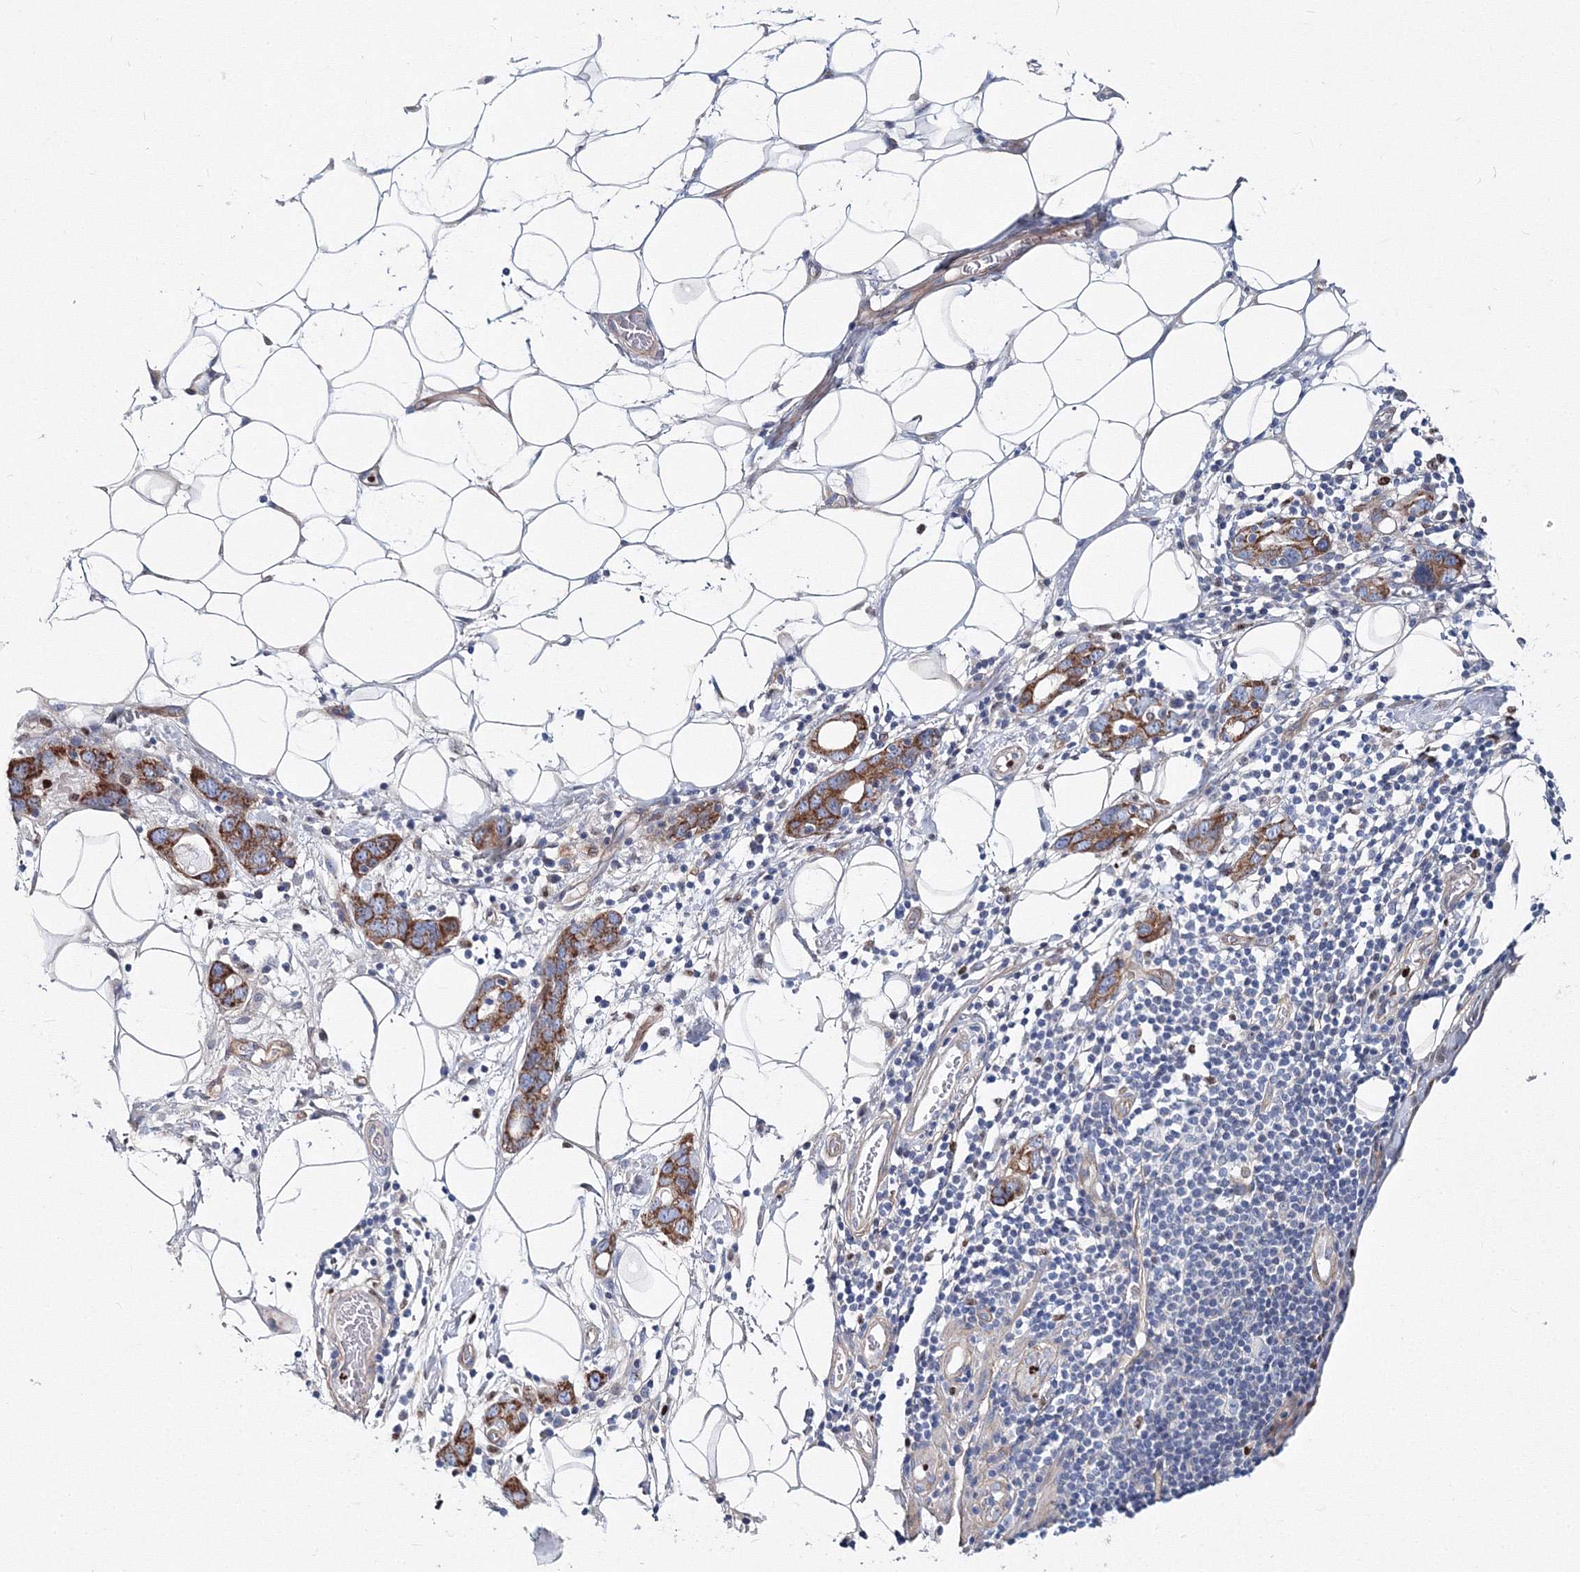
{"staining": {"intensity": "strong", "quantity": ">75%", "location": "cytoplasmic/membranous"}, "tissue": "stomach cancer", "cell_type": "Tumor cells", "image_type": "cancer", "snomed": [{"axis": "morphology", "description": "Adenocarcinoma, NOS"}, {"axis": "topography", "description": "Stomach, lower"}], "caption": "DAB immunohistochemical staining of stomach cancer (adenocarcinoma) displays strong cytoplasmic/membranous protein staining in about >75% of tumor cells. (Brightfield microscopy of DAB IHC at high magnification).", "gene": "C11orf52", "patient": {"sex": "female", "age": 93}}